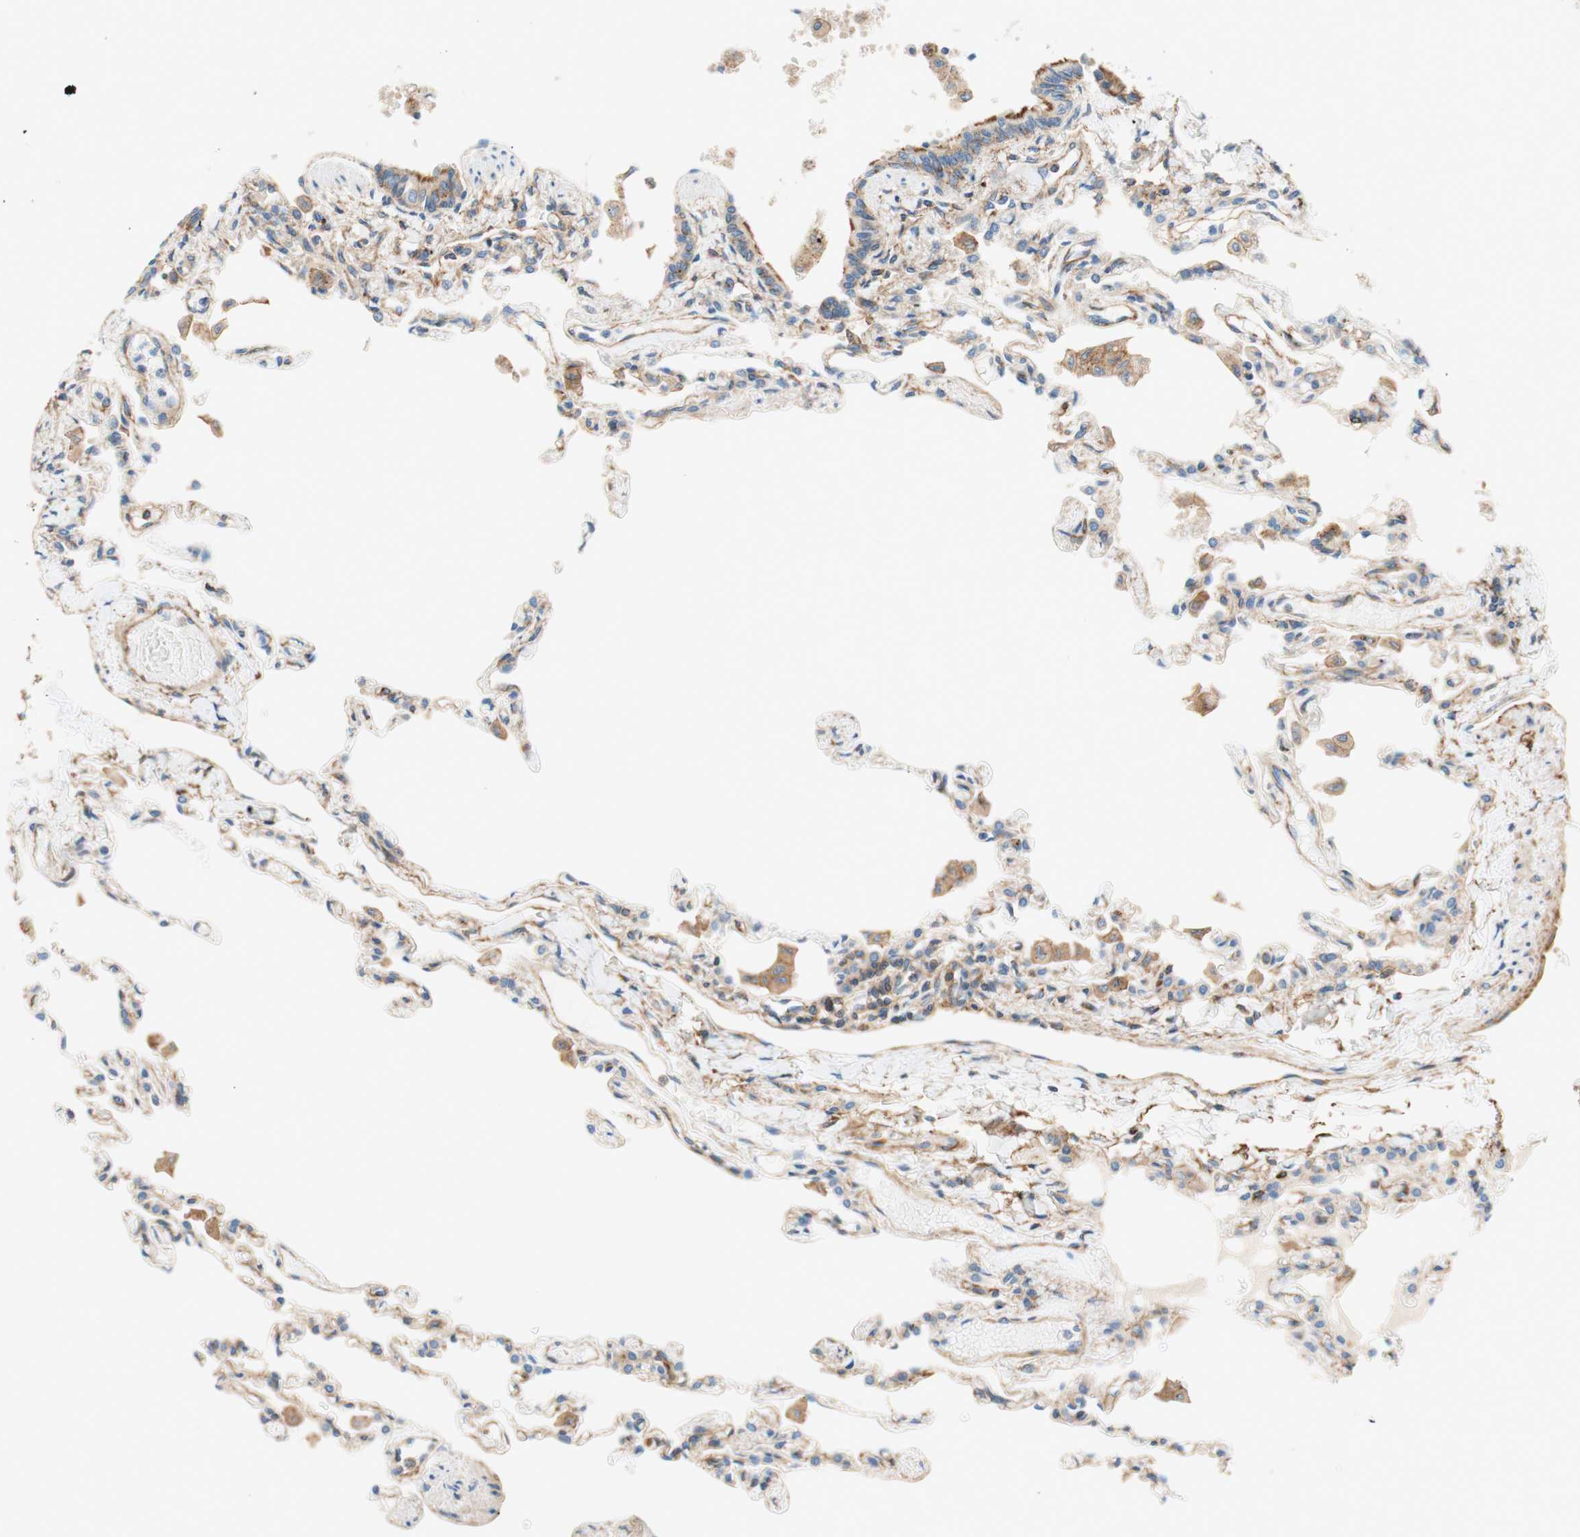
{"staining": {"intensity": "moderate", "quantity": ">75%", "location": "cytoplasmic/membranous"}, "tissue": "lung", "cell_type": "Alveolar cells", "image_type": "normal", "snomed": [{"axis": "morphology", "description": "Normal tissue, NOS"}, {"axis": "topography", "description": "Lung"}], "caption": "Lung stained with IHC exhibits moderate cytoplasmic/membranous positivity in approximately >75% of alveolar cells.", "gene": "VPS26A", "patient": {"sex": "male", "age": 21}}